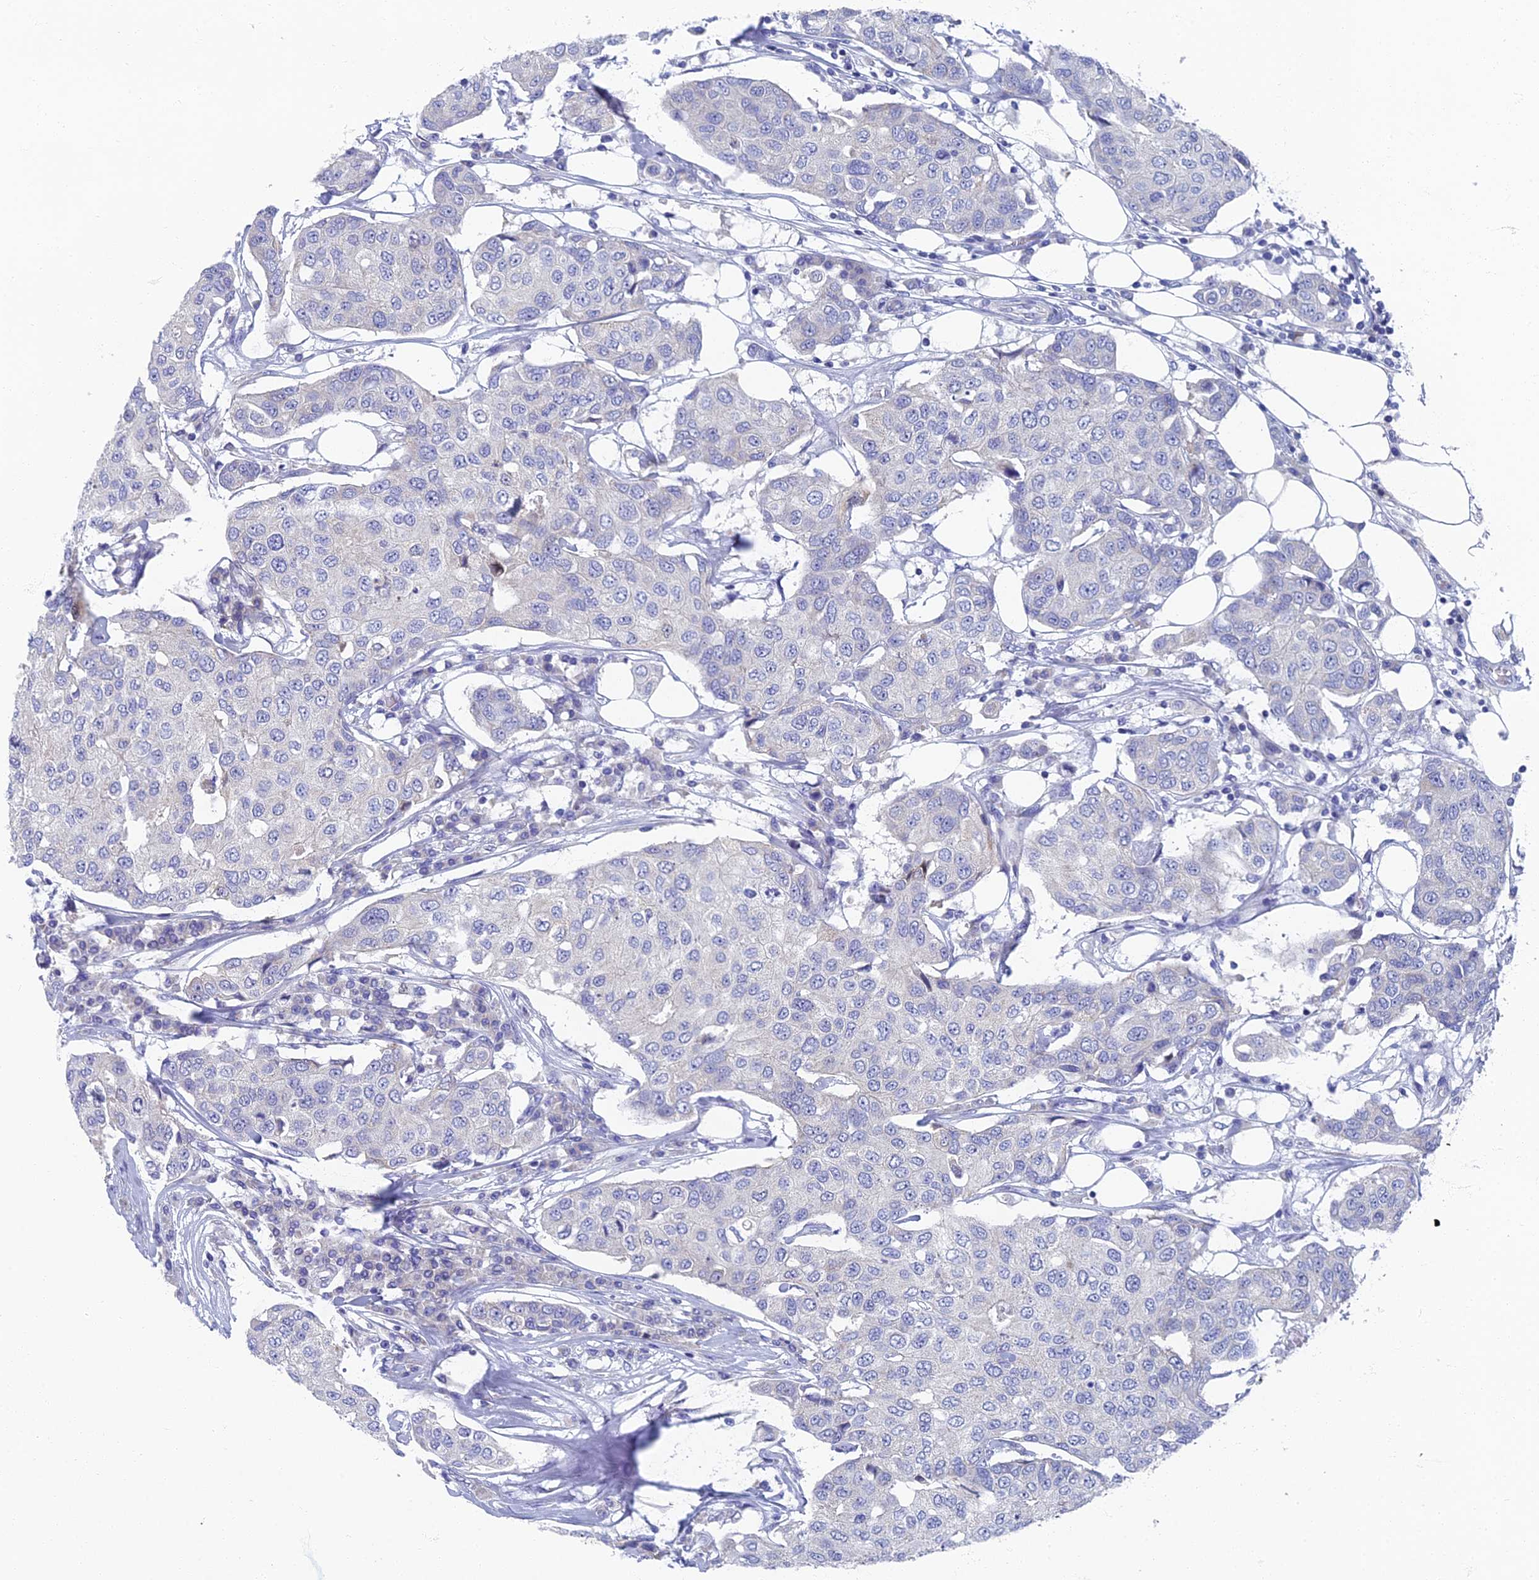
{"staining": {"intensity": "negative", "quantity": "none", "location": "none"}, "tissue": "breast cancer", "cell_type": "Tumor cells", "image_type": "cancer", "snomed": [{"axis": "morphology", "description": "Duct carcinoma"}, {"axis": "topography", "description": "Breast"}], "caption": "Photomicrograph shows no protein expression in tumor cells of breast cancer tissue.", "gene": "SPIN4", "patient": {"sex": "female", "age": 80}}